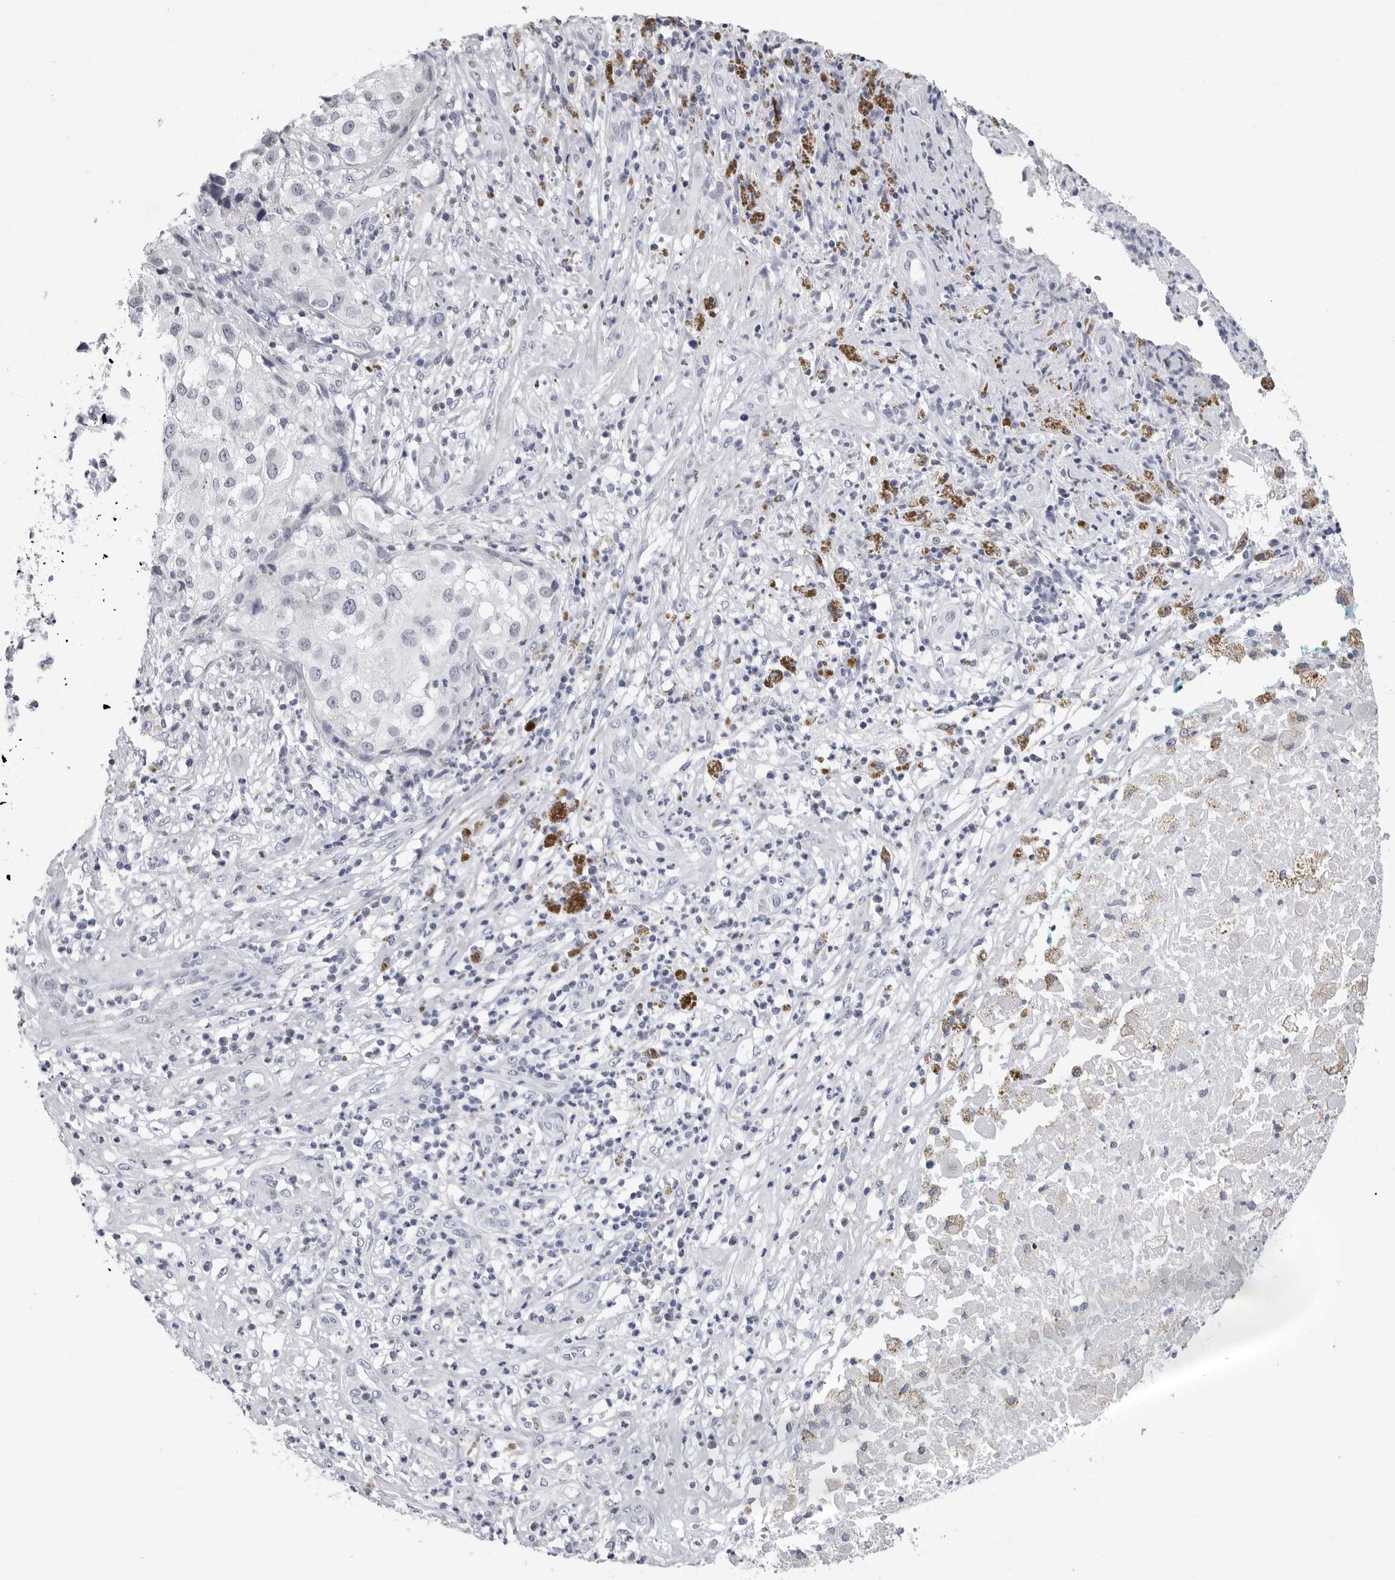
{"staining": {"intensity": "negative", "quantity": "none", "location": "none"}, "tissue": "melanoma", "cell_type": "Tumor cells", "image_type": "cancer", "snomed": [{"axis": "morphology", "description": "Necrosis, NOS"}, {"axis": "morphology", "description": "Malignant melanoma, NOS"}, {"axis": "topography", "description": "Skin"}], "caption": "Melanoma was stained to show a protein in brown. There is no significant positivity in tumor cells.", "gene": "PGA3", "patient": {"sex": "female", "age": 87}}